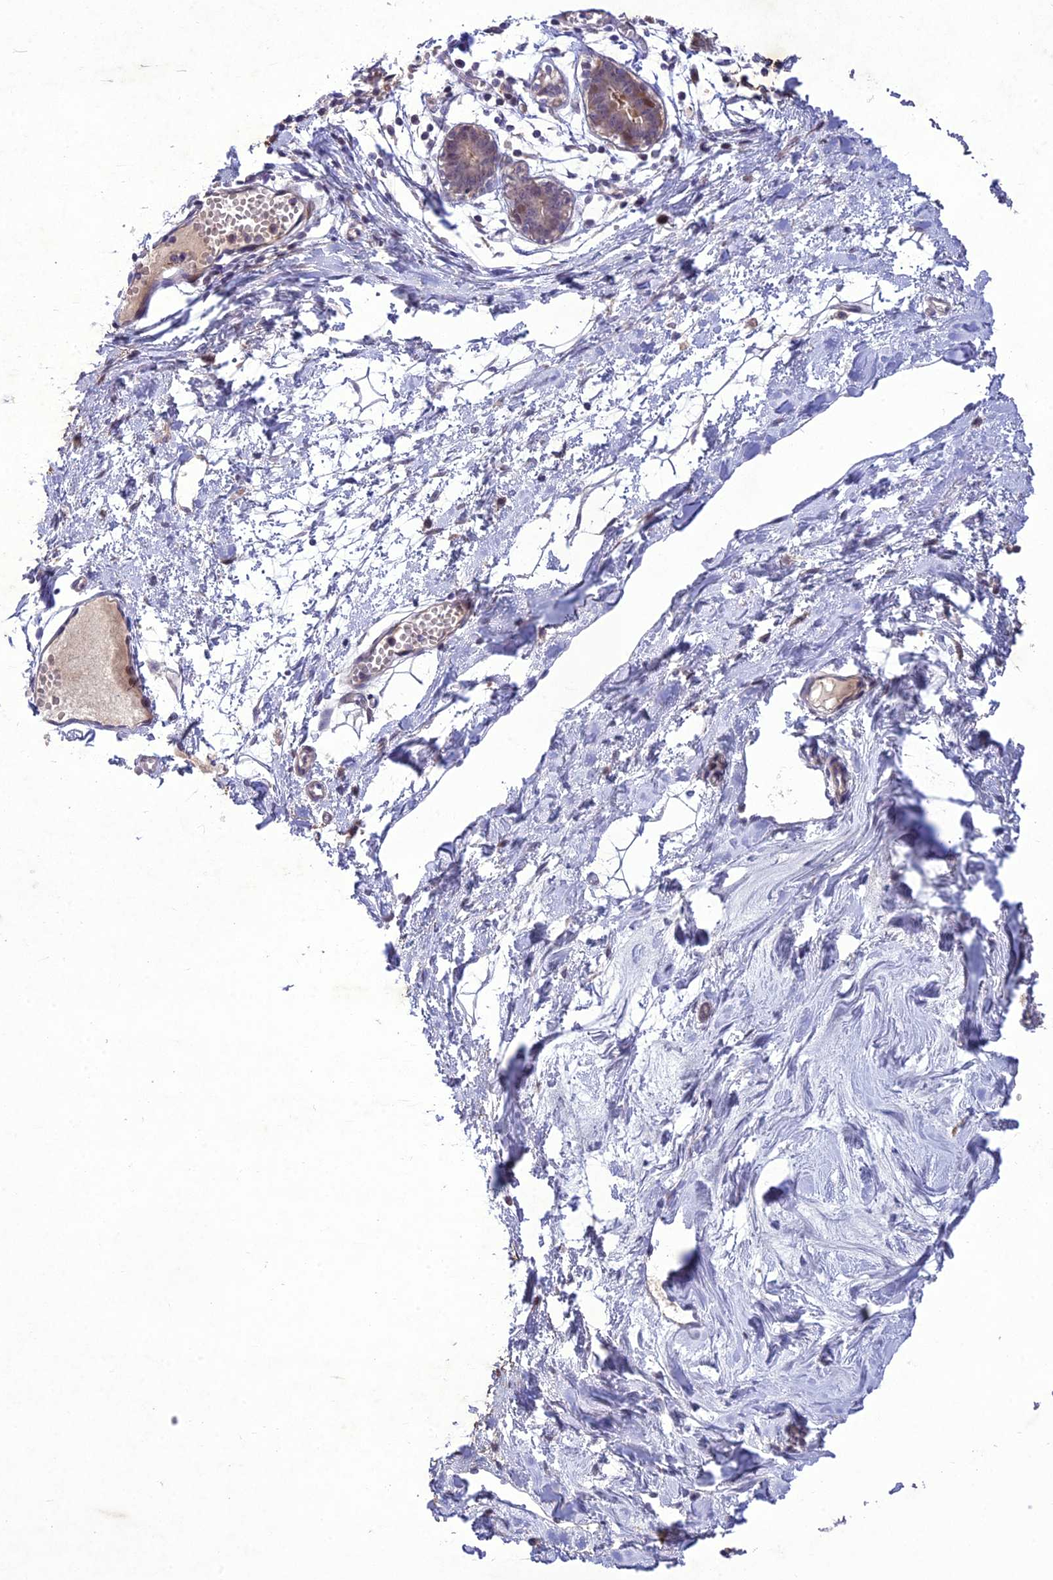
{"staining": {"intensity": "negative", "quantity": "none", "location": "none"}, "tissue": "breast", "cell_type": "Adipocytes", "image_type": "normal", "snomed": [{"axis": "morphology", "description": "Normal tissue, NOS"}, {"axis": "topography", "description": "Breast"}], "caption": "Adipocytes are negative for brown protein staining in unremarkable breast. The staining was performed using DAB (3,3'-diaminobenzidine) to visualize the protein expression in brown, while the nuclei were stained in blue with hematoxylin (Magnification: 20x).", "gene": "ANKRD52", "patient": {"sex": "female", "age": 27}}